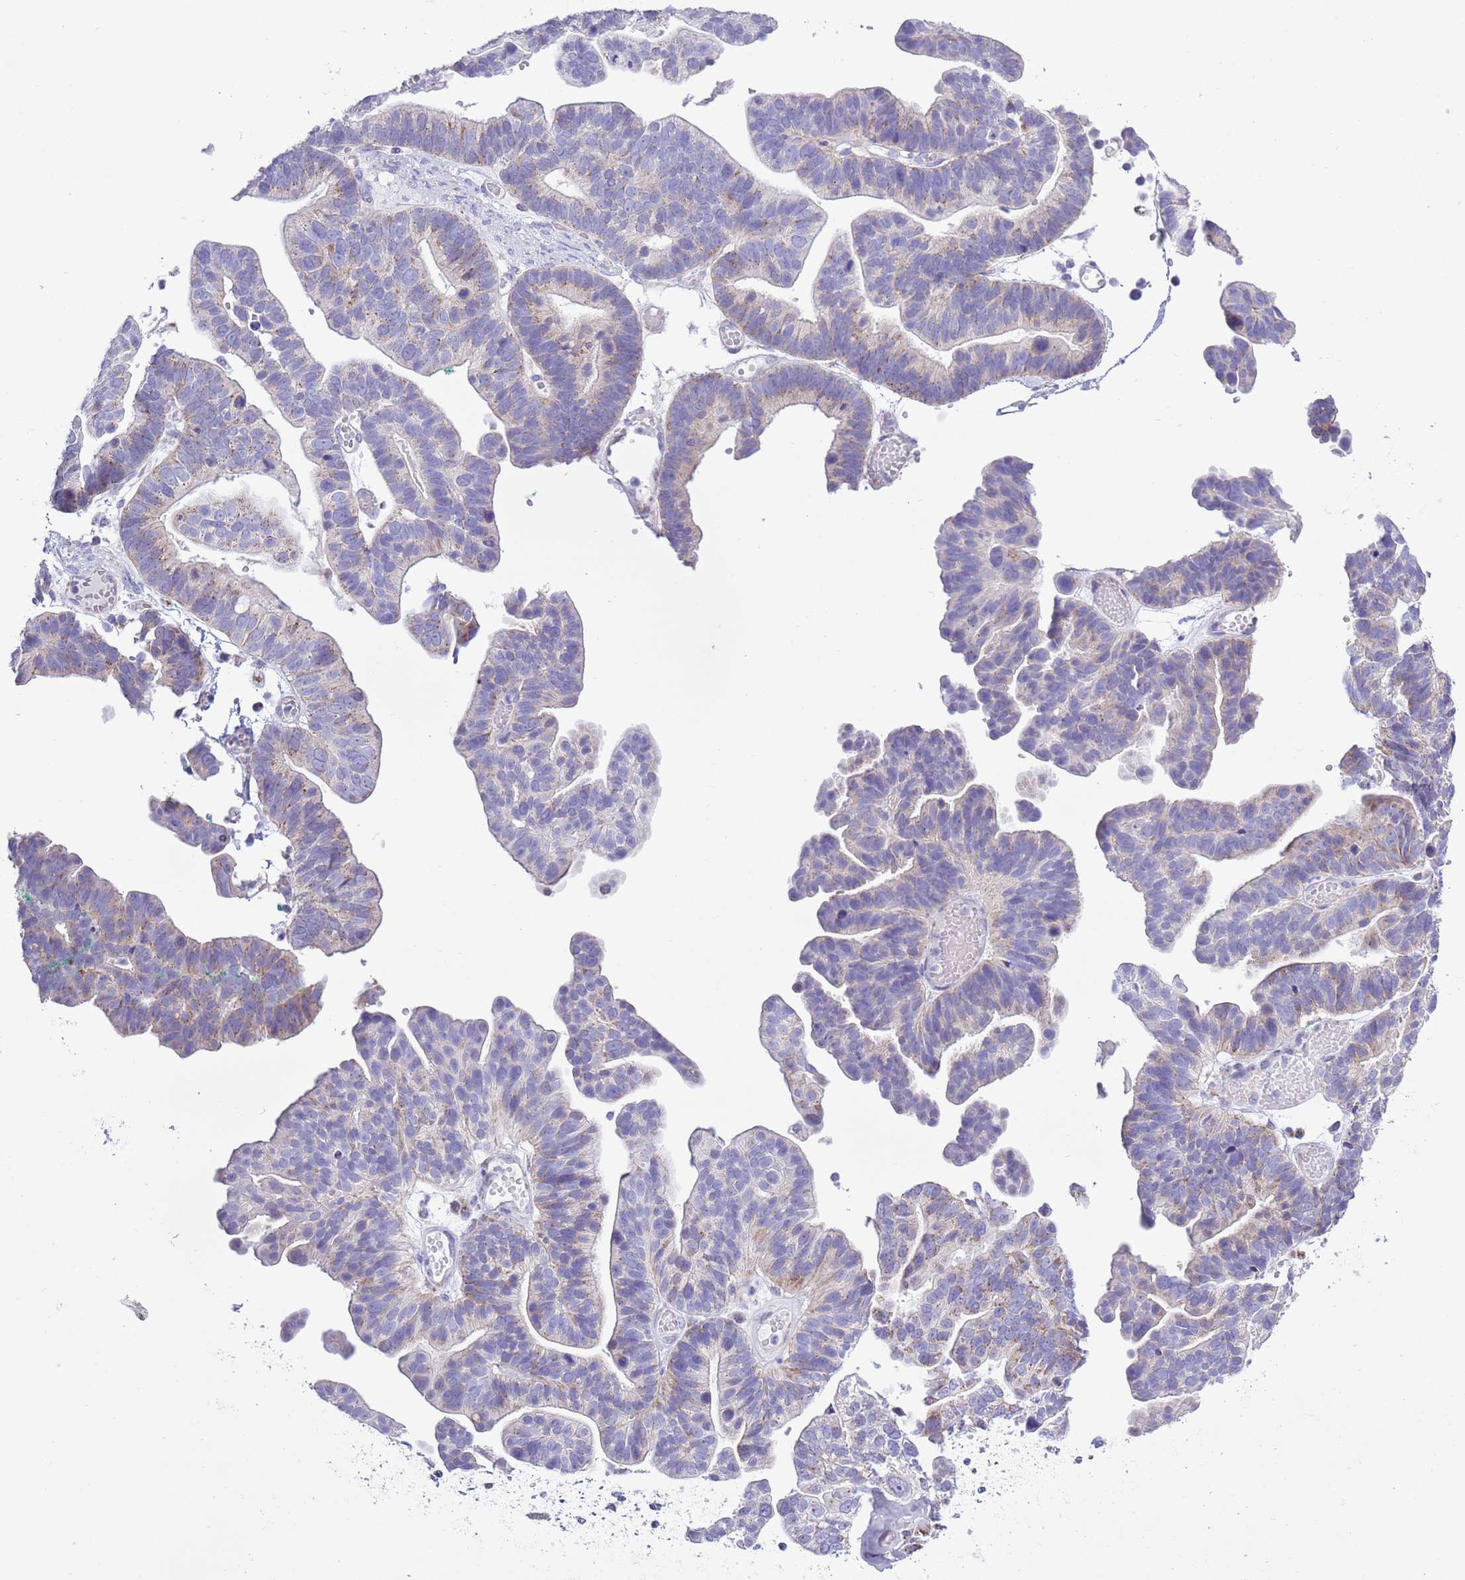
{"staining": {"intensity": "moderate", "quantity": "25%-75%", "location": "cytoplasmic/membranous"}, "tissue": "ovarian cancer", "cell_type": "Tumor cells", "image_type": "cancer", "snomed": [{"axis": "morphology", "description": "Cystadenocarcinoma, serous, NOS"}, {"axis": "topography", "description": "Ovary"}], "caption": "An IHC histopathology image of neoplastic tissue is shown. Protein staining in brown highlights moderate cytoplasmic/membranous positivity in ovarian serous cystadenocarcinoma within tumor cells.", "gene": "MOCOS", "patient": {"sex": "female", "age": 56}}